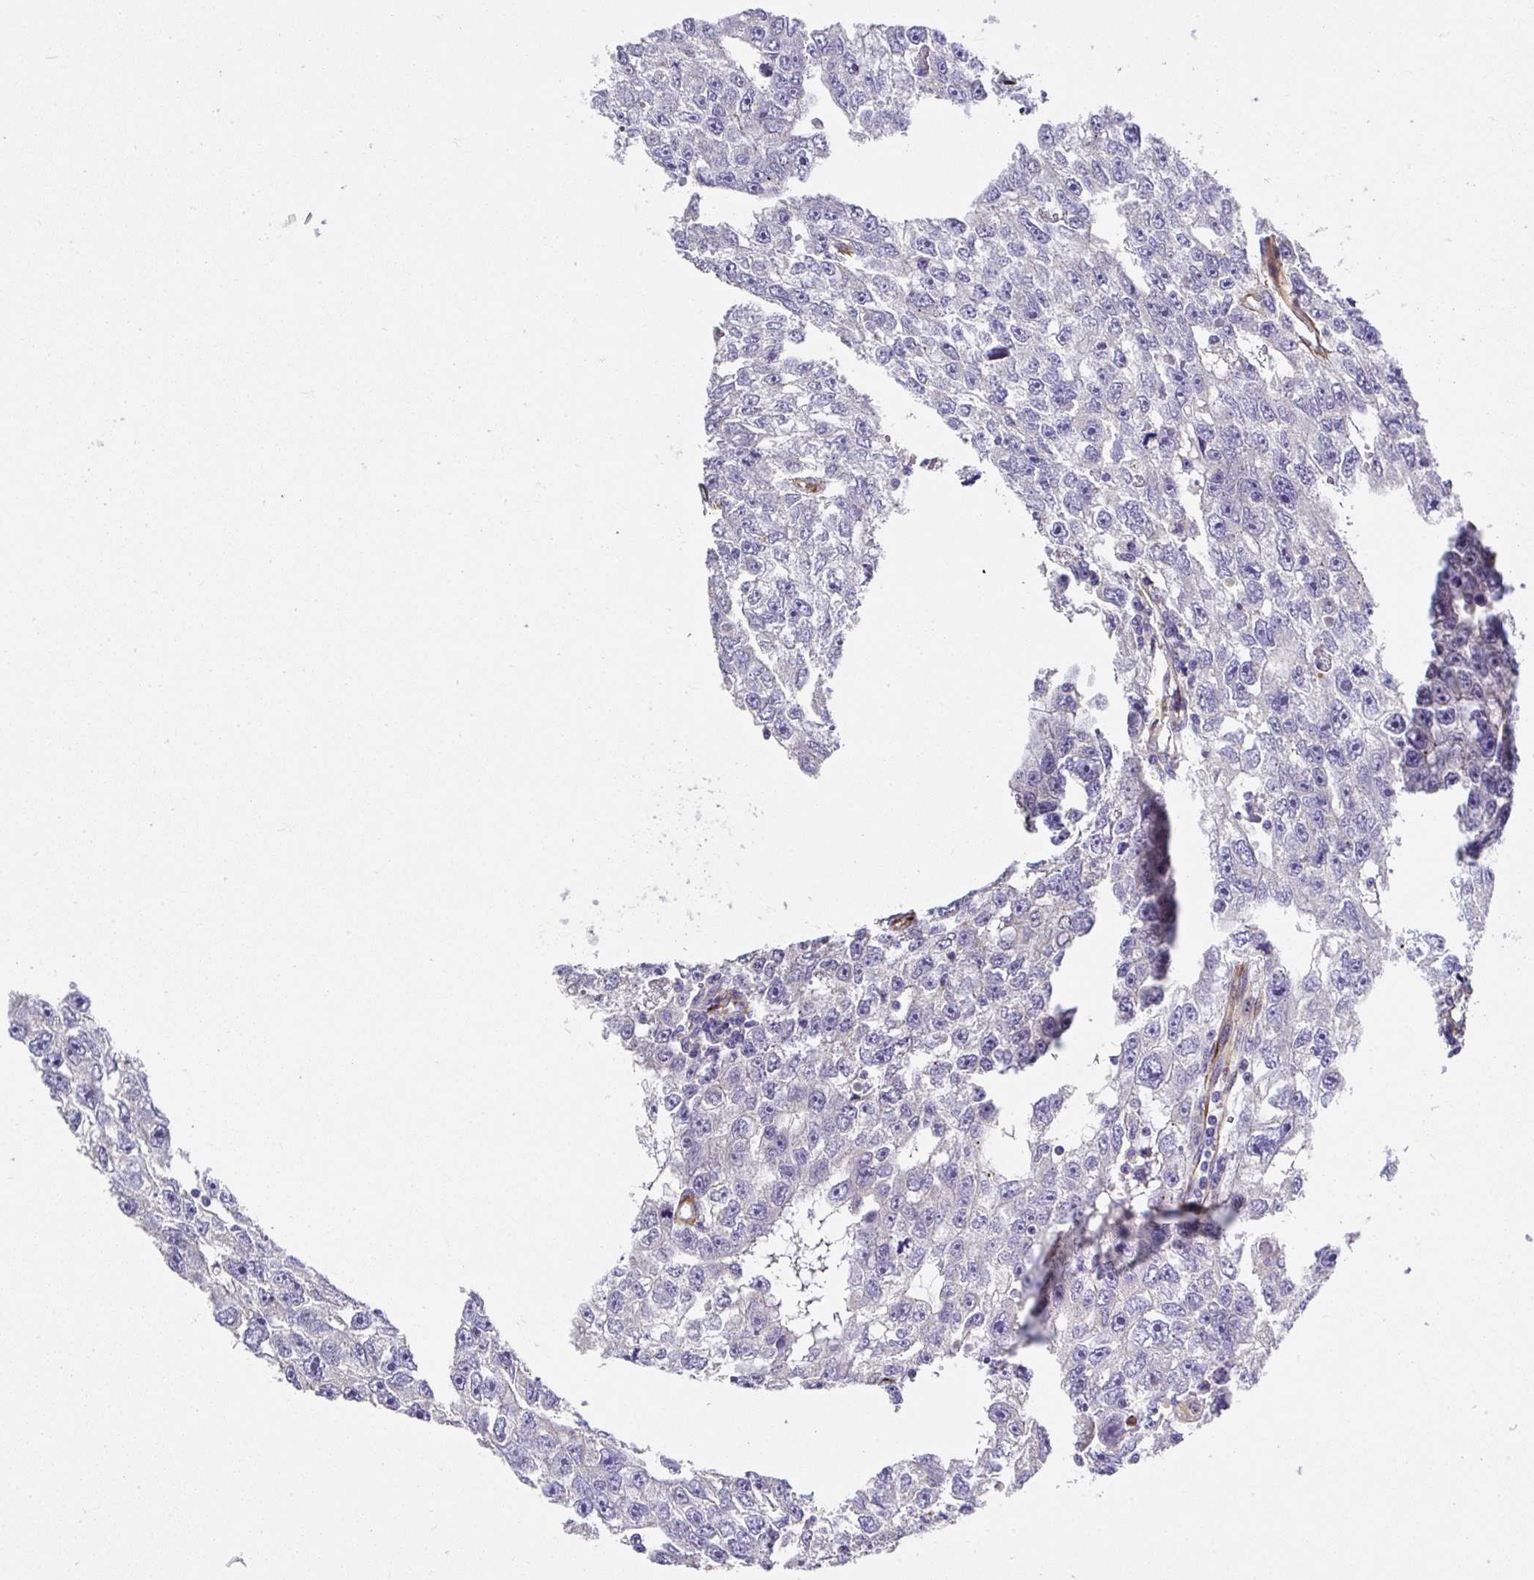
{"staining": {"intensity": "negative", "quantity": "none", "location": "none"}, "tissue": "testis cancer", "cell_type": "Tumor cells", "image_type": "cancer", "snomed": [{"axis": "morphology", "description": "Carcinoma, Embryonal, NOS"}, {"axis": "topography", "description": "Testis"}], "caption": "High magnification brightfield microscopy of testis cancer (embryonal carcinoma) stained with DAB (brown) and counterstained with hematoxylin (blue): tumor cells show no significant positivity.", "gene": "SLC25A17", "patient": {"sex": "male", "age": 20}}